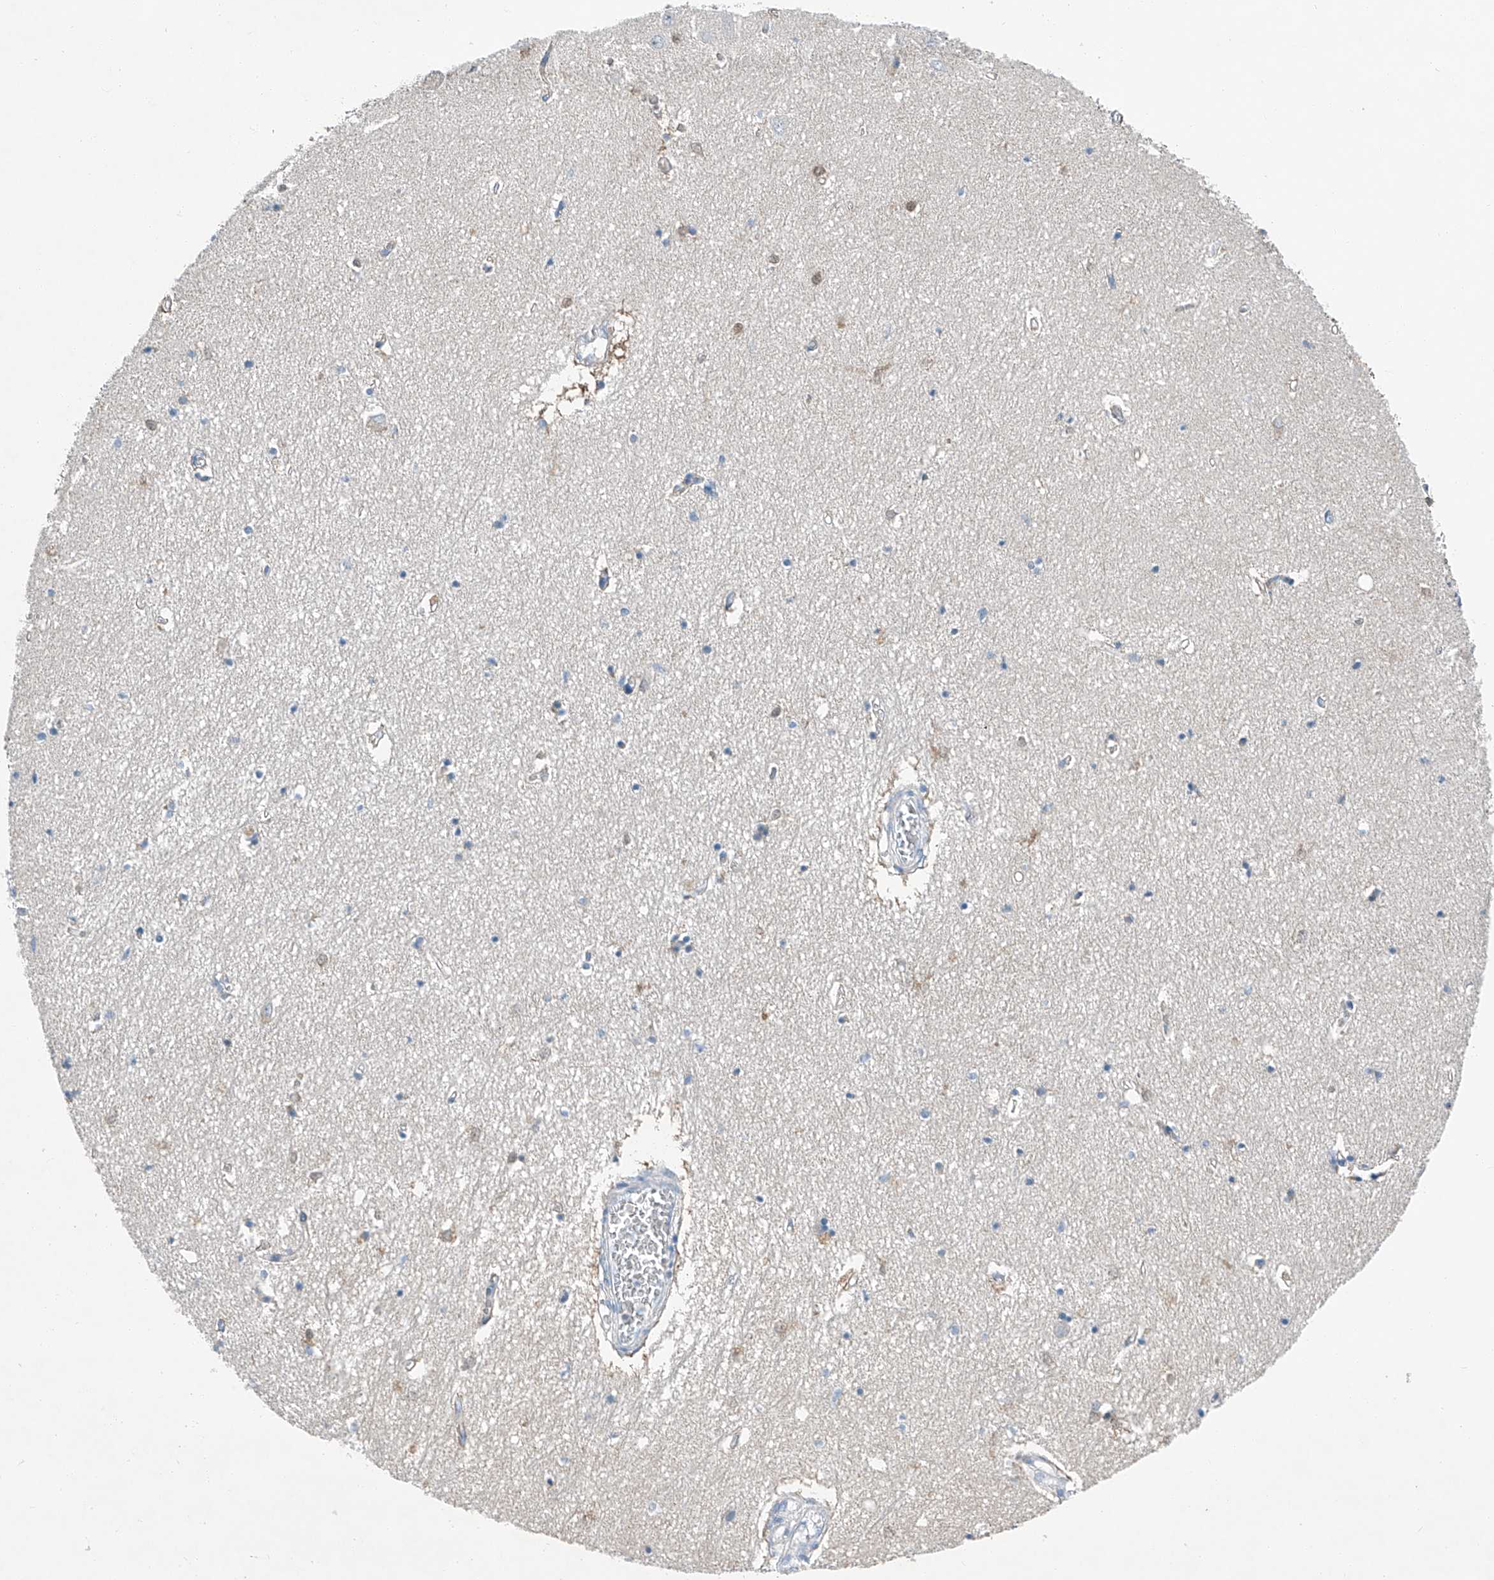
{"staining": {"intensity": "negative", "quantity": "none", "location": "none"}, "tissue": "hippocampus", "cell_type": "Glial cells", "image_type": "normal", "snomed": [{"axis": "morphology", "description": "Normal tissue, NOS"}, {"axis": "topography", "description": "Hippocampus"}], "caption": "This micrograph is of unremarkable hippocampus stained with immunohistochemistry (IHC) to label a protein in brown with the nuclei are counter-stained blue. There is no positivity in glial cells.", "gene": "MDGA1", "patient": {"sex": "female", "age": 64}}